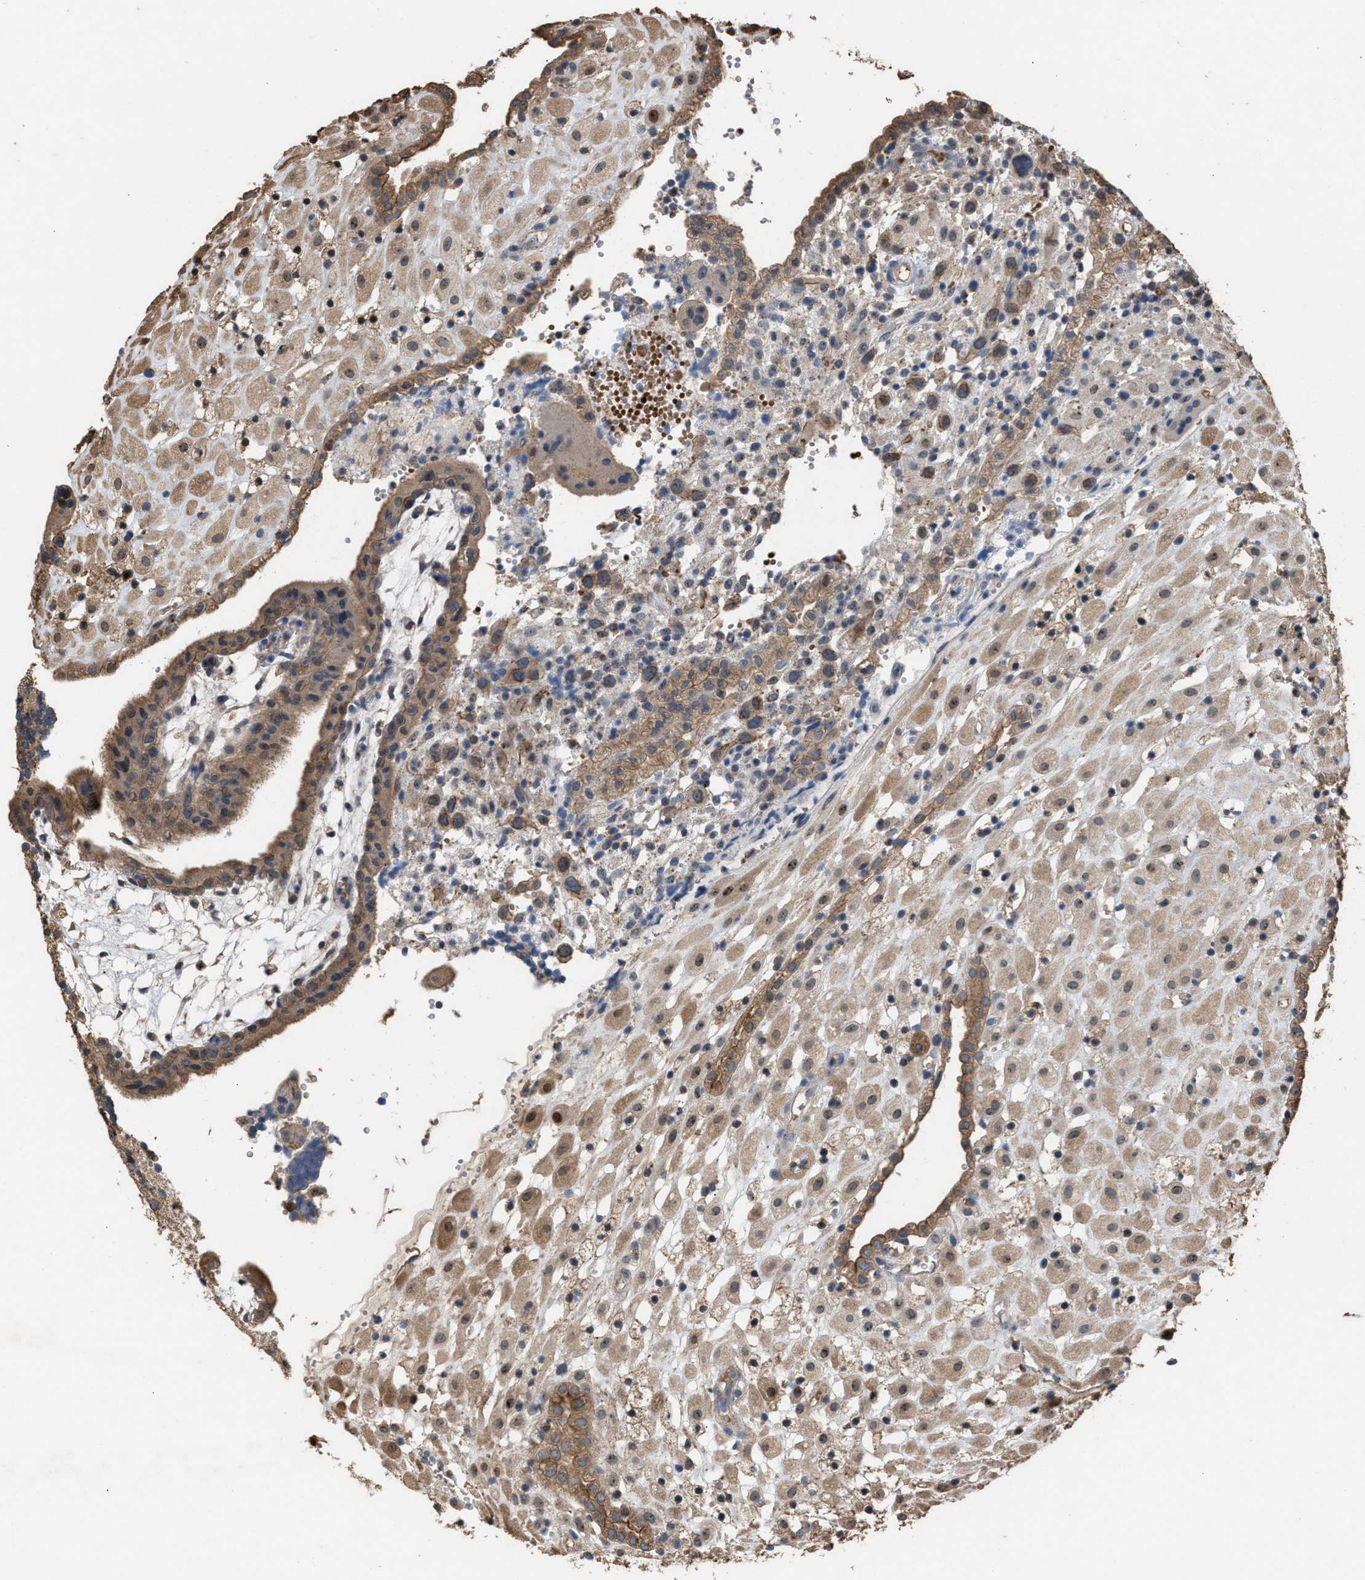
{"staining": {"intensity": "moderate", "quantity": ">75%", "location": "cytoplasmic/membranous"}, "tissue": "placenta", "cell_type": "Decidual cells", "image_type": "normal", "snomed": [{"axis": "morphology", "description": "Normal tissue, NOS"}, {"axis": "topography", "description": "Placenta"}], "caption": "Protein expression analysis of benign human placenta reveals moderate cytoplasmic/membranous positivity in approximately >75% of decidual cells. Using DAB (3,3'-diaminobenzidine) (brown) and hematoxylin (blue) stains, captured at high magnification using brightfield microscopy.", "gene": "ELMO3", "patient": {"sex": "female", "age": 18}}